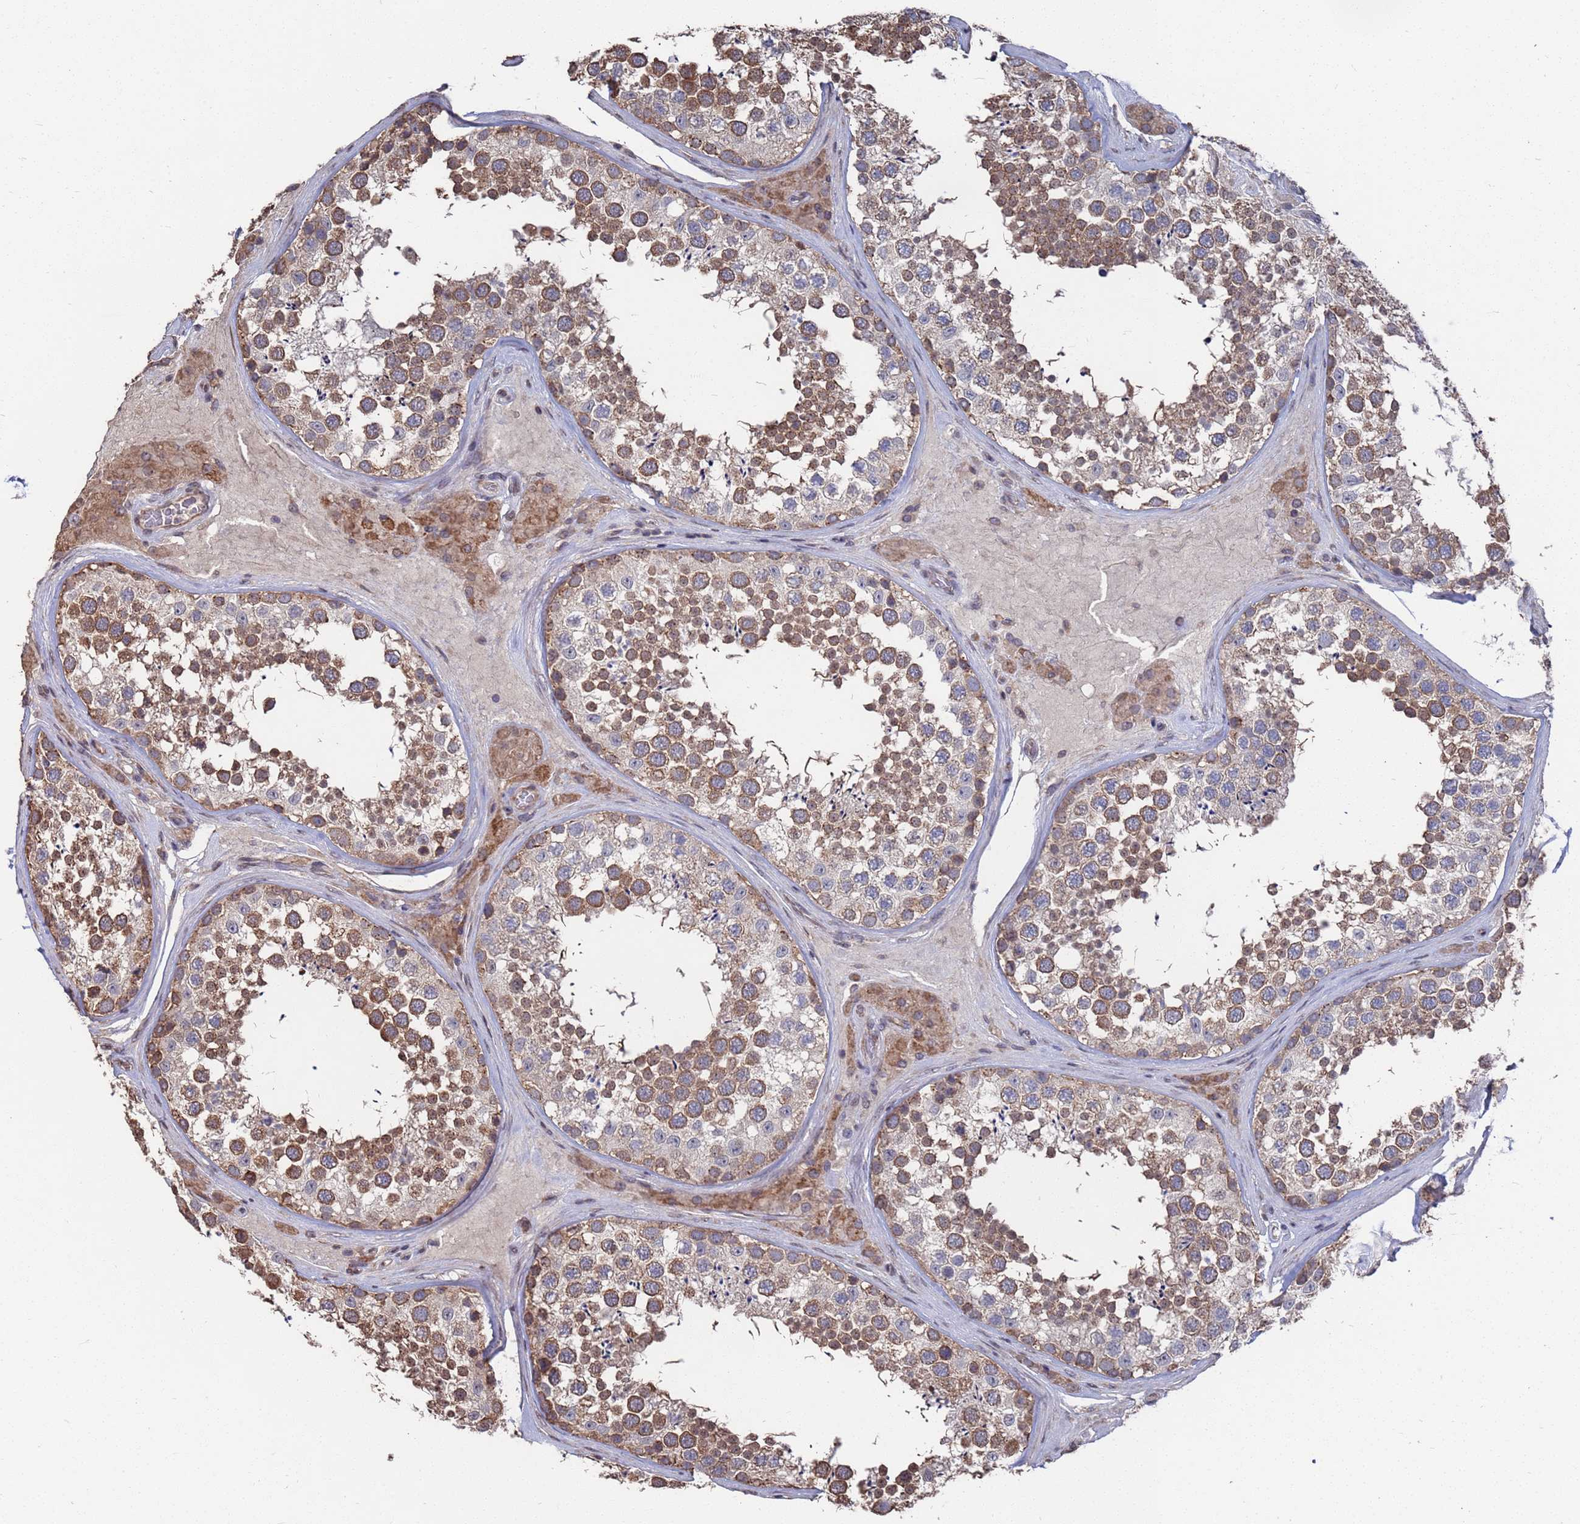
{"staining": {"intensity": "moderate", "quantity": ">75%", "location": "cytoplasmic/membranous"}, "tissue": "testis", "cell_type": "Cells in seminiferous ducts", "image_type": "normal", "snomed": [{"axis": "morphology", "description": "Normal tissue, NOS"}, {"axis": "topography", "description": "Testis"}], "caption": "Normal testis exhibits moderate cytoplasmic/membranous staining in about >75% of cells in seminiferous ducts, visualized by immunohistochemistry. (DAB IHC with brightfield microscopy, high magnification).", "gene": "CFAP119", "patient": {"sex": "male", "age": 46}}